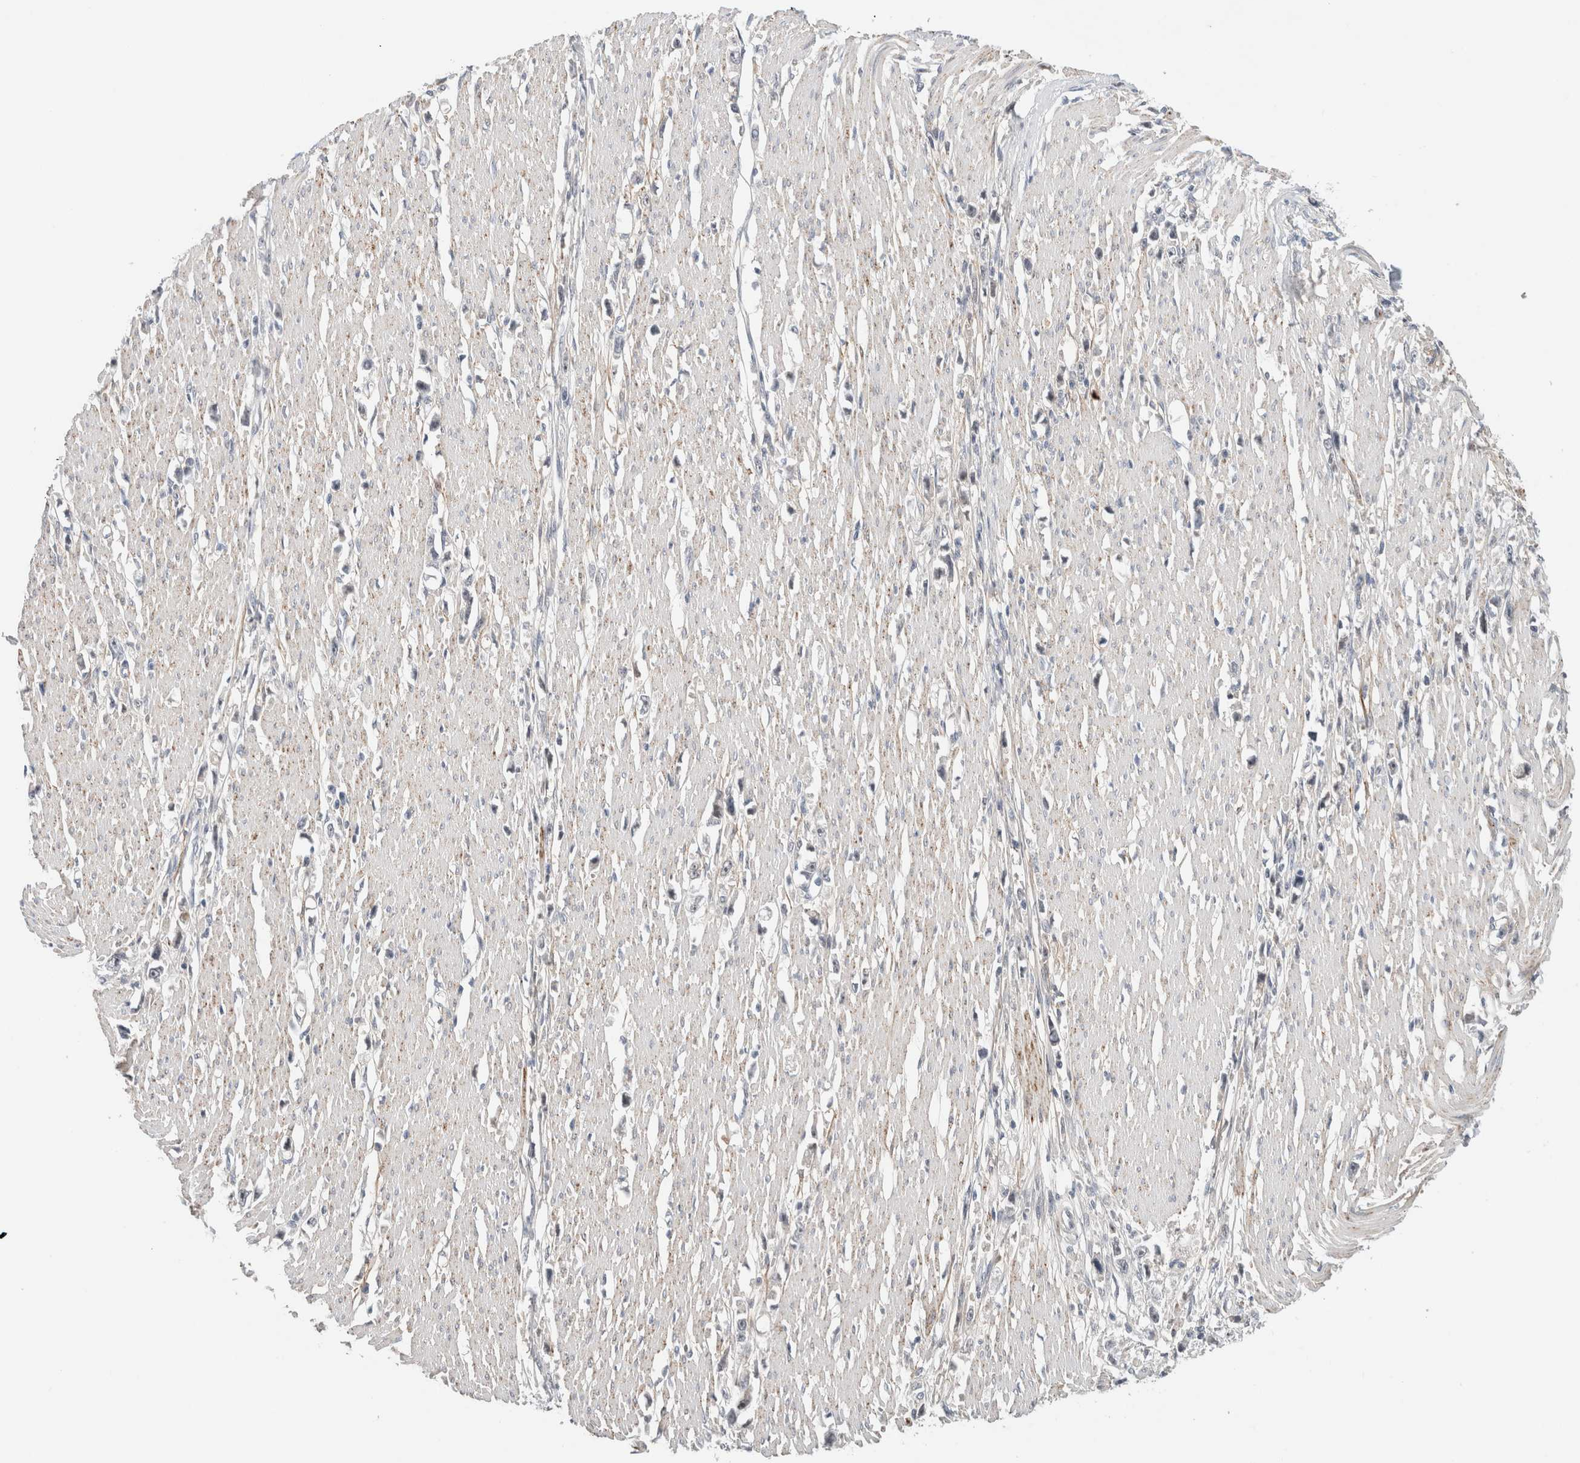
{"staining": {"intensity": "negative", "quantity": "none", "location": "none"}, "tissue": "stomach cancer", "cell_type": "Tumor cells", "image_type": "cancer", "snomed": [{"axis": "morphology", "description": "Adenocarcinoma, NOS"}, {"axis": "topography", "description": "Stomach"}], "caption": "DAB (3,3'-diaminobenzidine) immunohistochemical staining of human stomach adenocarcinoma reveals no significant positivity in tumor cells.", "gene": "HCN3", "patient": {"sex": "female", "age": 59}}